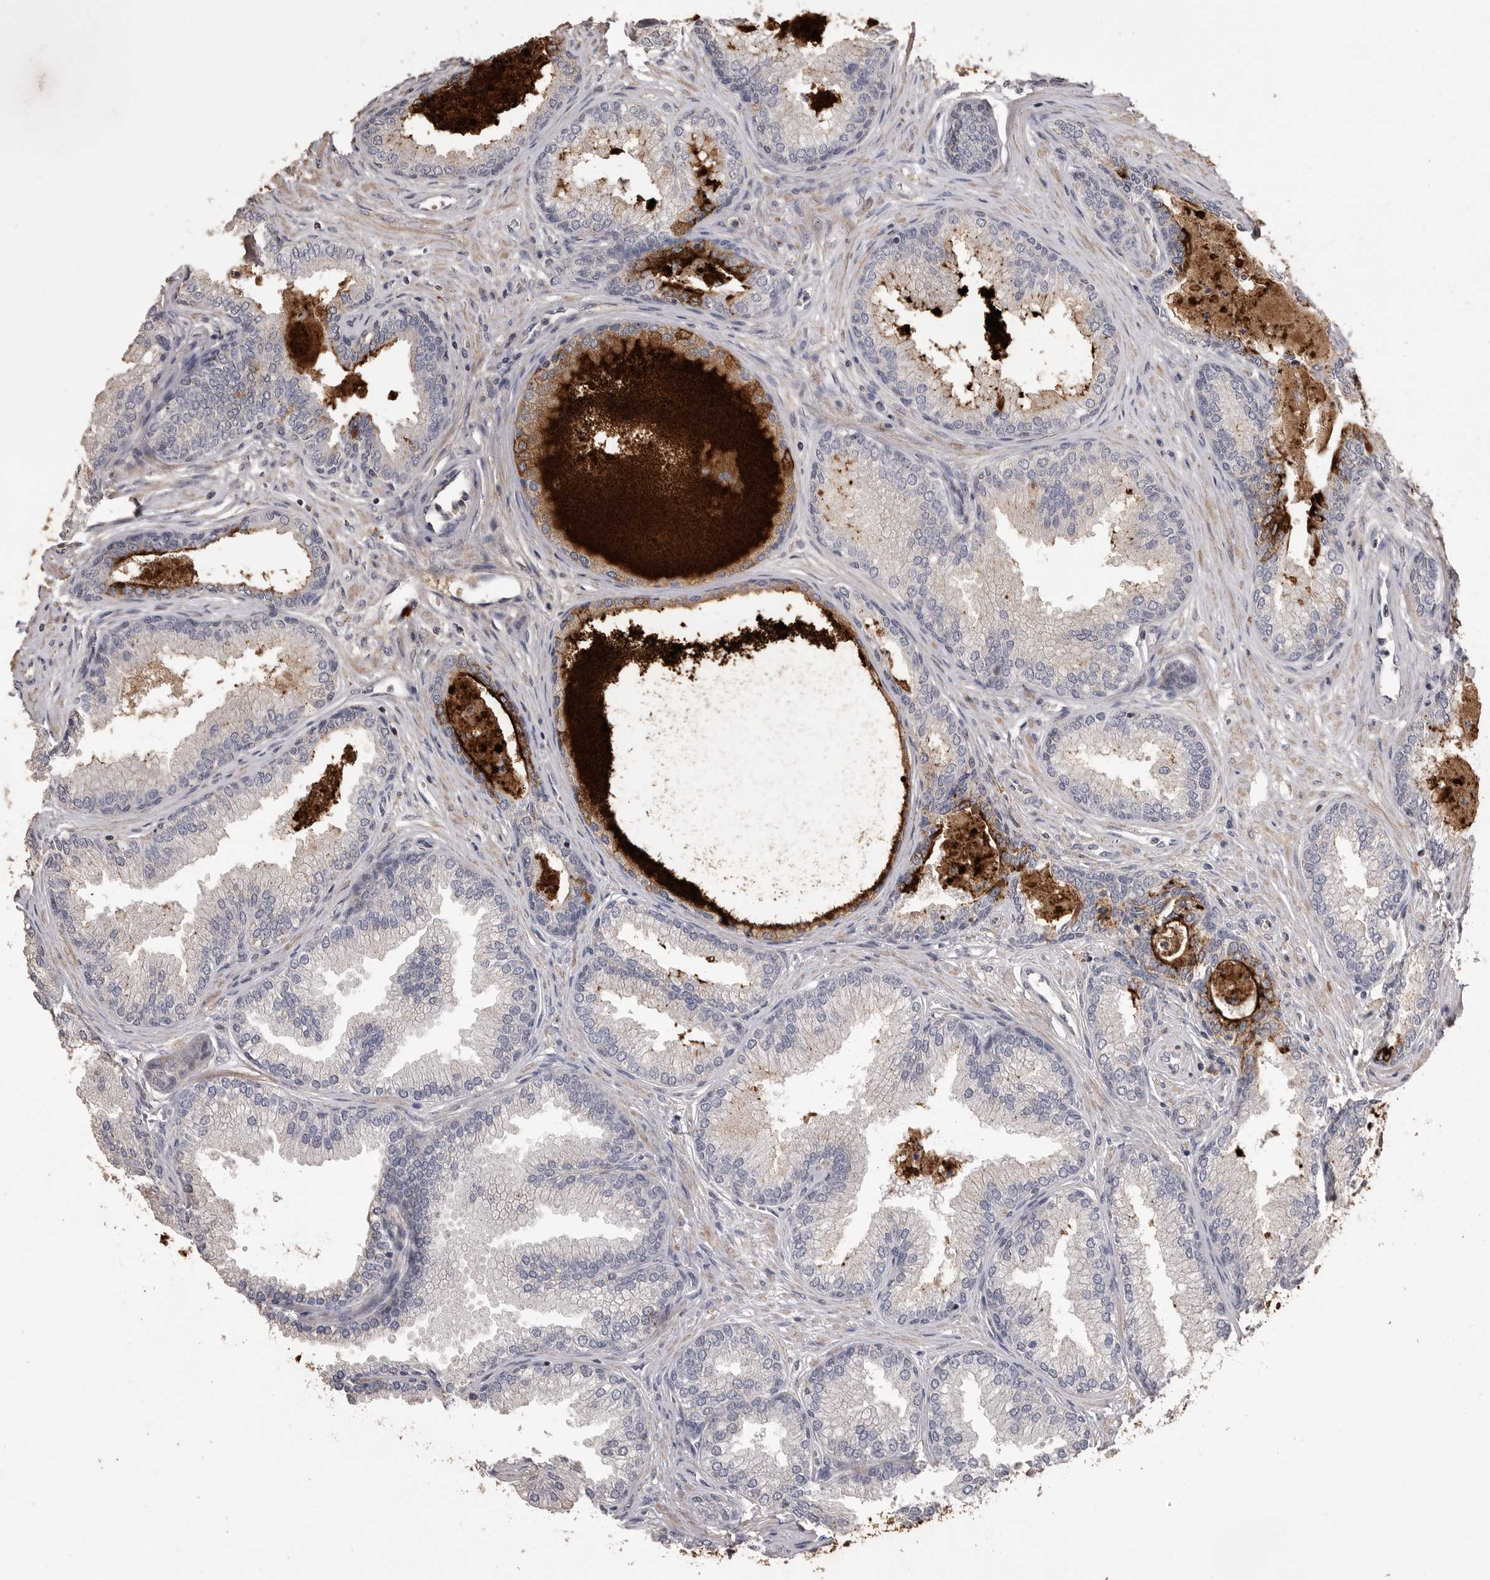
{"staining": {"intensity": "moderate", "quantity": "<25%", "location": "cytoplasmic/membranous"}, "tissue": "prostate cancer", "cell_type": "Tumor cells", "image_type": "cancer", "snomed": [{"axis": "morphology", "description": "Adenocarcinoma, High grade"}, {"axis": "topography", "description": "Prostate"}], "caption": "Immunohistochemistry staining of prostate high-grade adenocarcinoma, which displays low levels of moderate cytoplasmic/membranous staining in about <25% of tumor cells indicating moderate cytoplasmic/membranous protein positivity. The staining was performed using DAB (3,3'-diaminobenzidine) (brown) for protein detection and nuclei were counterstained in hematoxylin (blue).", "gene": "MMP7", "patient": {"sex": "male", "age": 70}}